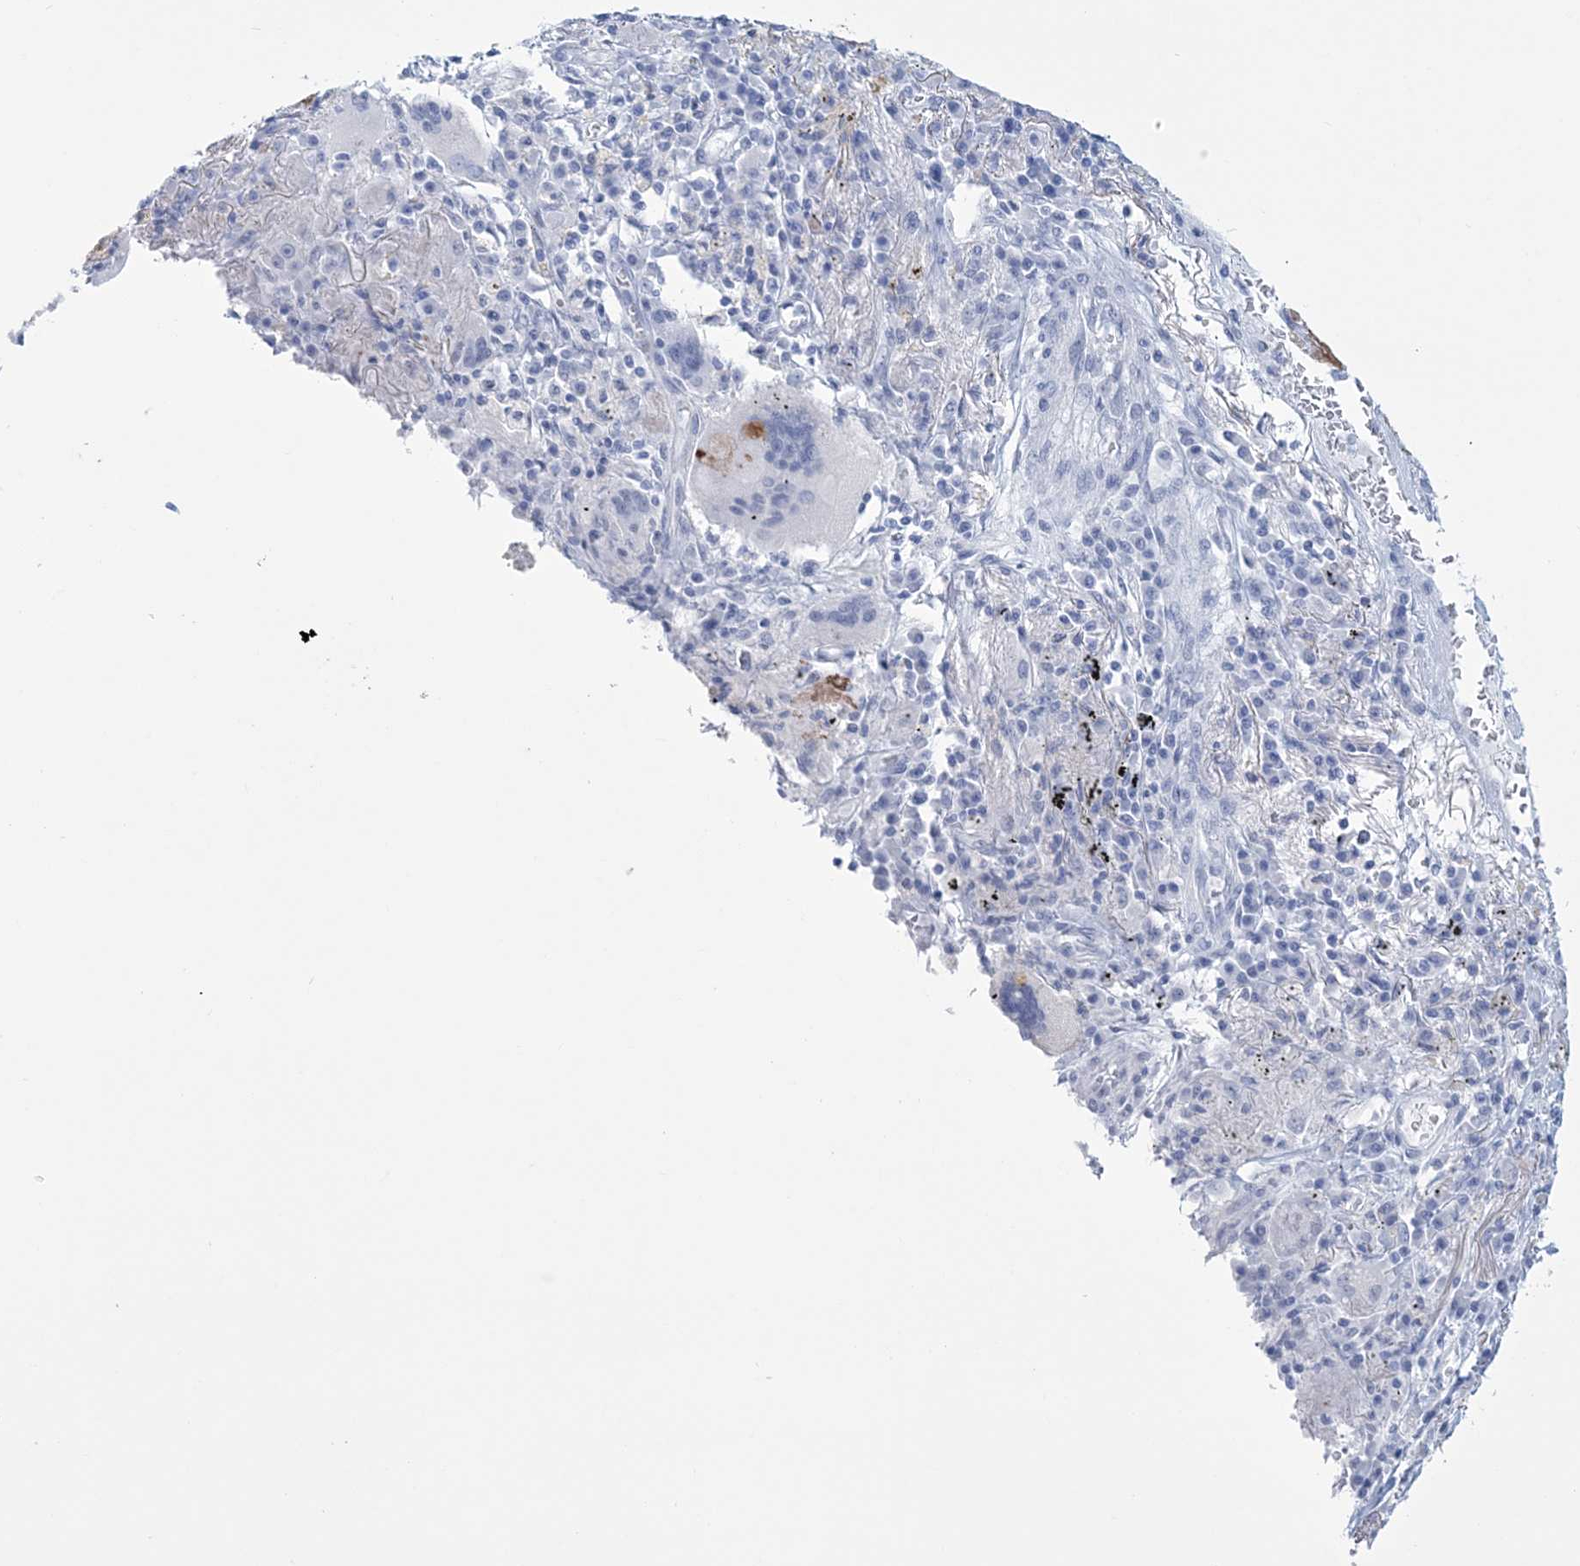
{"staining": {"intensity": "negative", "quantity": "none", "location": "none"}, "tissue": "lung cancer", "cell_type": "Tumor cells", "image_type": "cancer", "snomed": [{"axis": "morphology", "description": "Squamous cell carcinoma, NOS"}, {"axis": "topography", "description": "Lung"}], "caption": "Tumor cells are negative for brown protein staining in lung cancer.", "gene": "DPCD", "patient": {"sex": "male", "age": 61}}